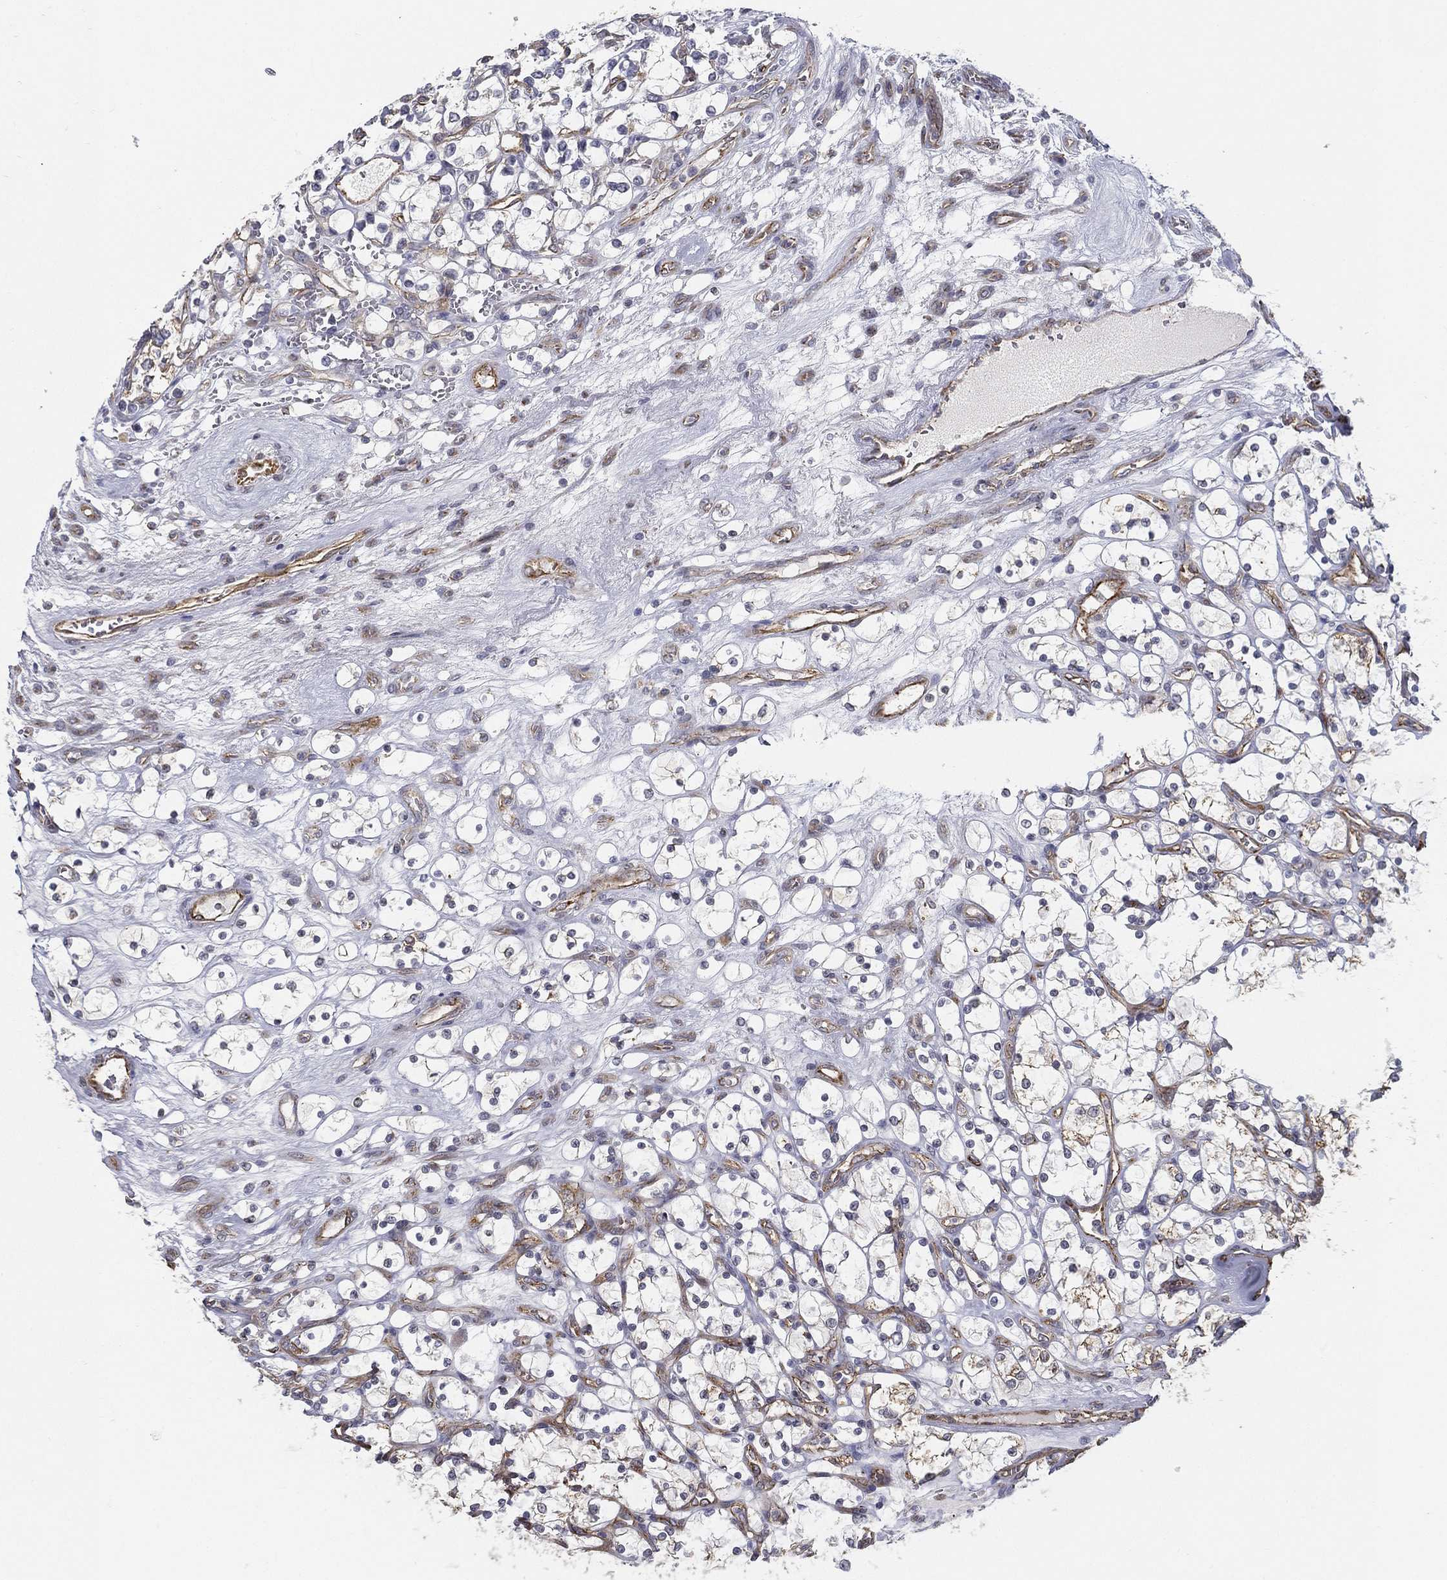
{"staining": {"intensity": "moderate", "quantity": "25%-75%", "location": "cytoplasmic/membranous"}, "tissue": "renal cancer", "cell_type": "Tumor cells", "image_type": "cancer", "snomed": [{"axis": "morphology", "description": "Adenocarcinoma, NOS"}, {"axis": "topography", "description": "Kidney"}], "caption": "The photomicrograph displays immunohistochemical staining of renal adenocarcinoma. There is moderate cytoplasmic/membranous expression is appreciated in approximately 25%-75% of tumor cells.", "gene": "LRRC56", "patient": {"sex": "female", "age": 69}}